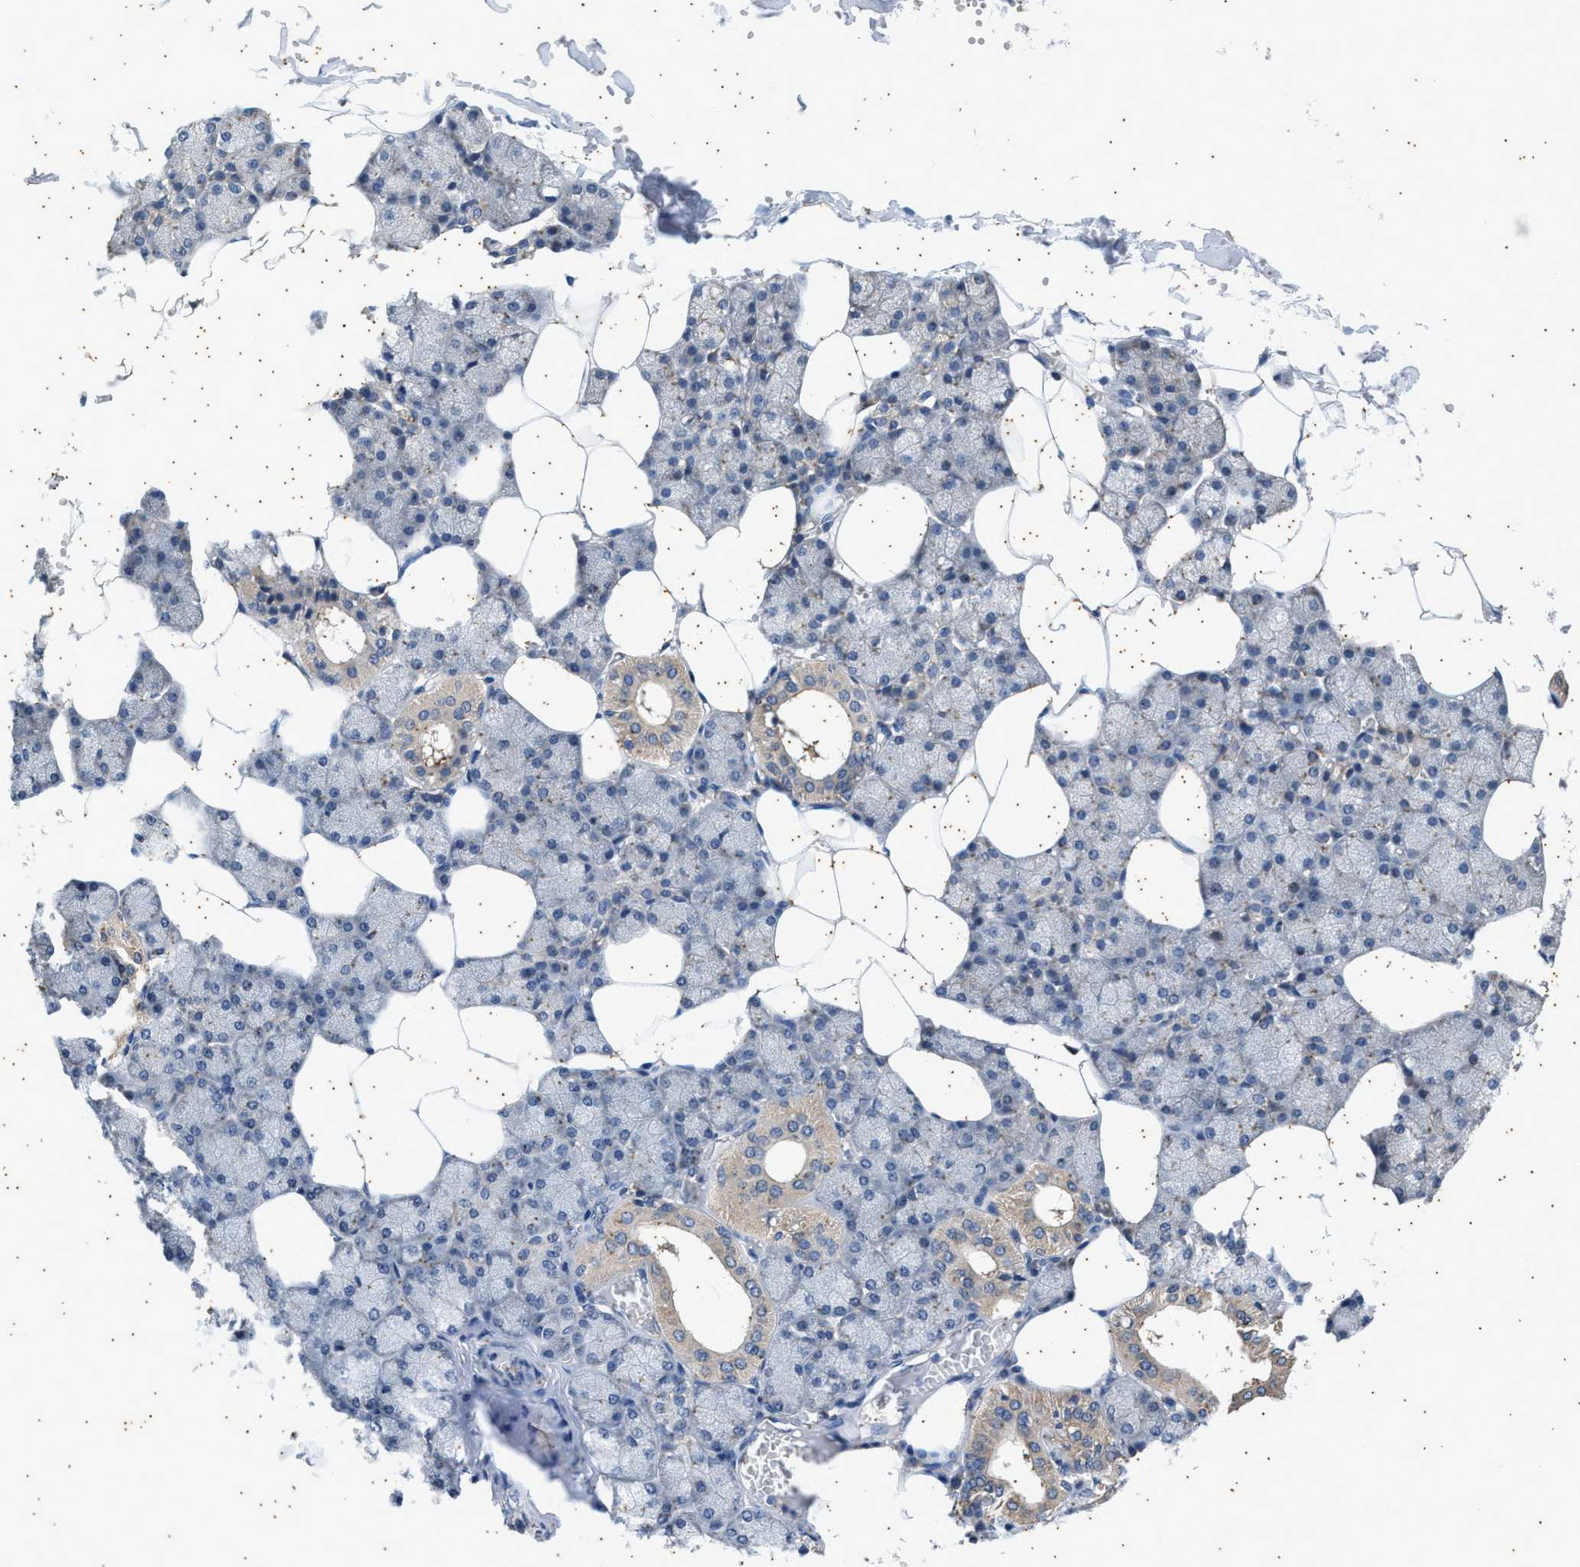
{"staining": {"intensity": "weak", "quantity": "<25%", "location": "cytoplasmic/membranous"}, "tissue": "salivary gland", "cell_type": "Glandular cells", "image_type": "normal", "snomed": [{"axis": "morphology", "description": "Normal tissue, NOS"}, {"axis": "topography", "description": "Salivary gland"}], "caption": "Immunohistochemical staining of benign human salivary gland displays no significant positivity in glandular cells. Nuclei are stained in blue.", "gene": "COX19", "patient": {"sex": "male", "age": 62}}